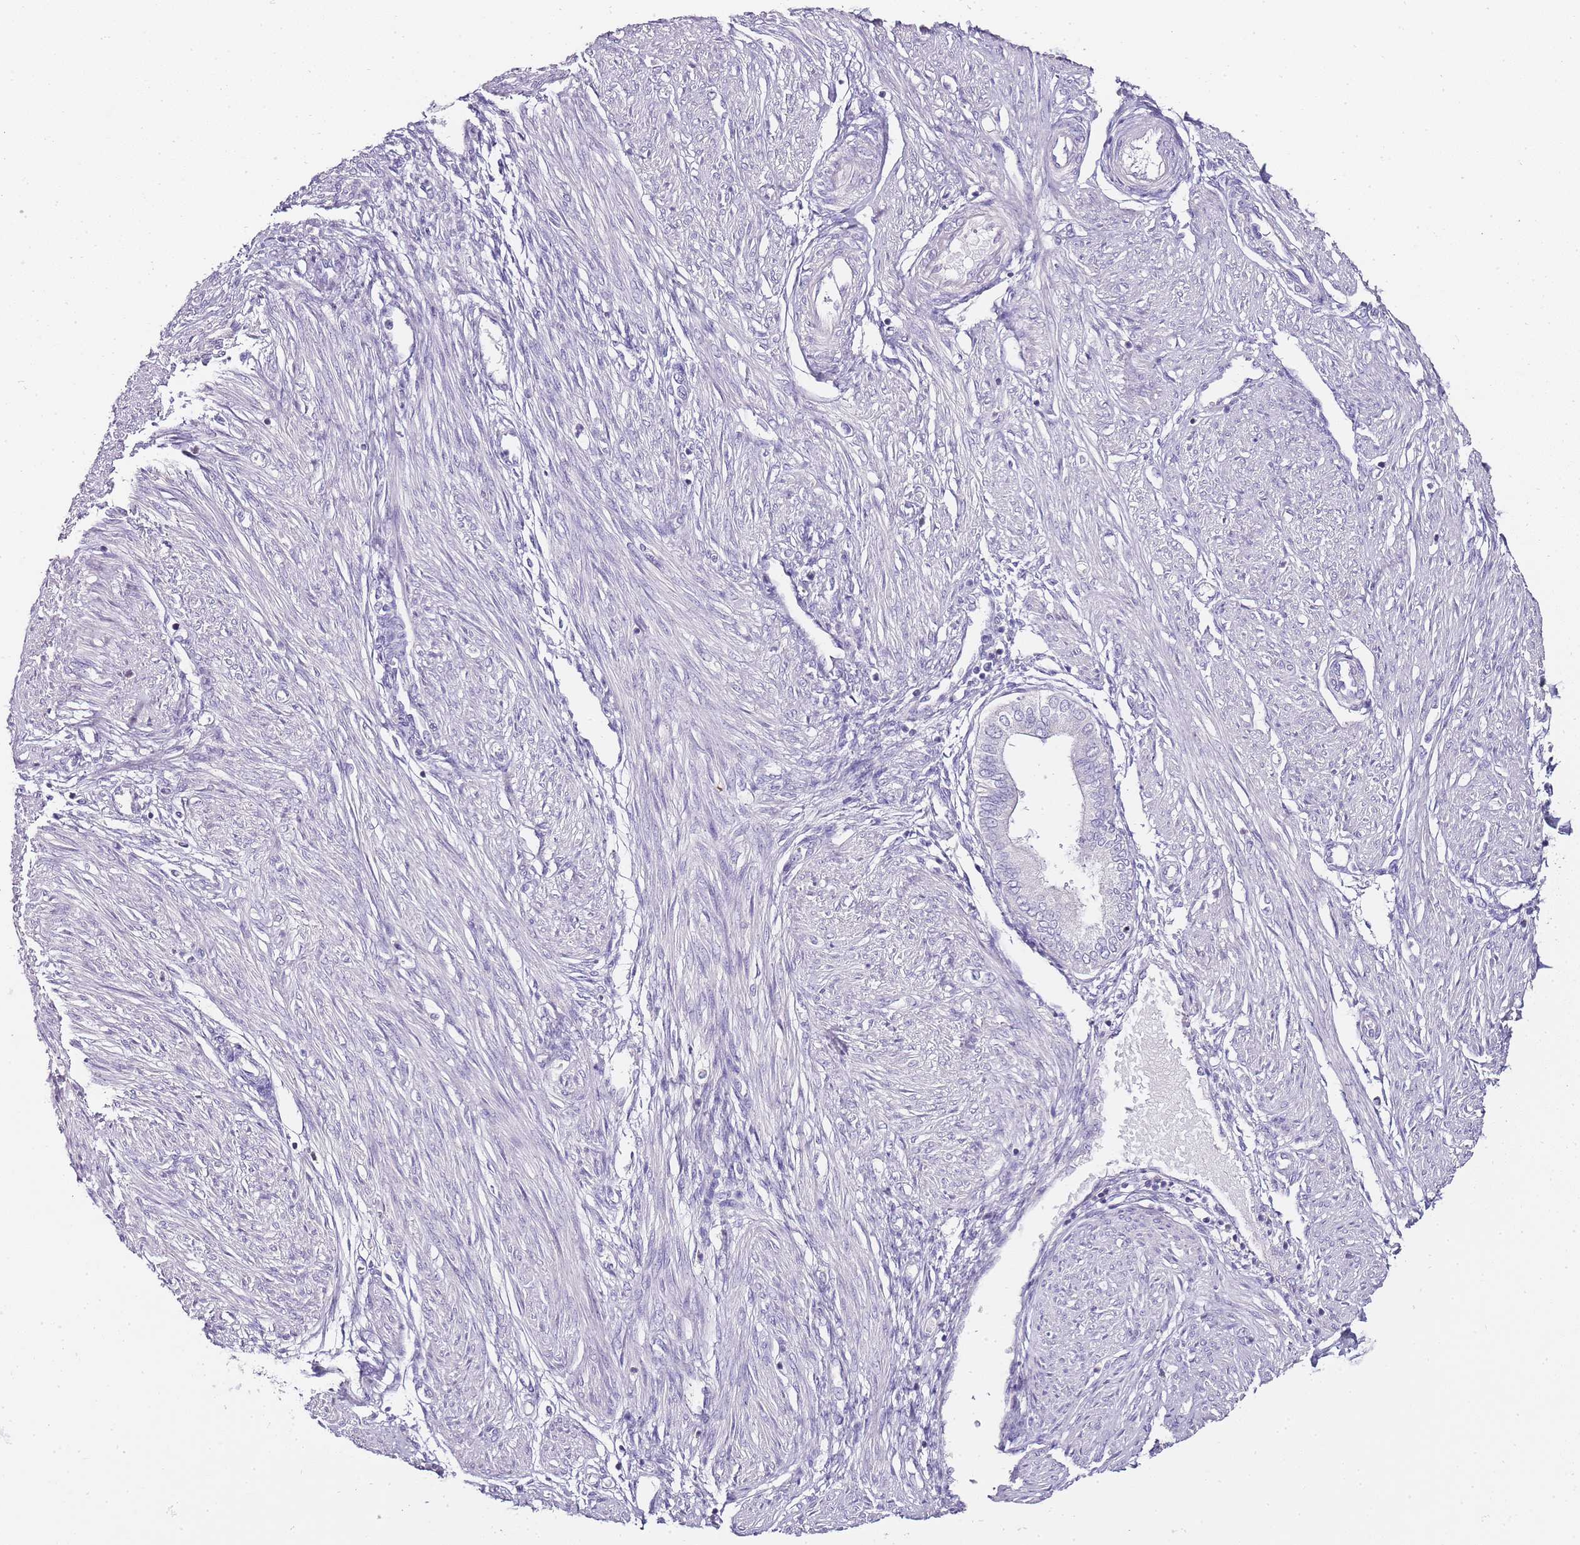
{"staining": {"intensity": "negative", "quantity": "none", "location": "none"}, "tissue": "endometrium", "cell_type": "Cells in endometrial stroma", "image_type": "normal", "snomed": [{"axis": "morphology", "description": "Normal tissue, NOS"}, {"axis": "topography", "description": "Endometrium"}], "caption": "High magnification brightfield microscopy of unremarkable endometrium stained with DAB (3,3'-diaminobenzidine) (brown) and counterstained with hematoxylin (blue): cells in endometrial stroma show no significant expression.", "gene": "ZBP1", "patient": {"sex": "female", "age": 53}}